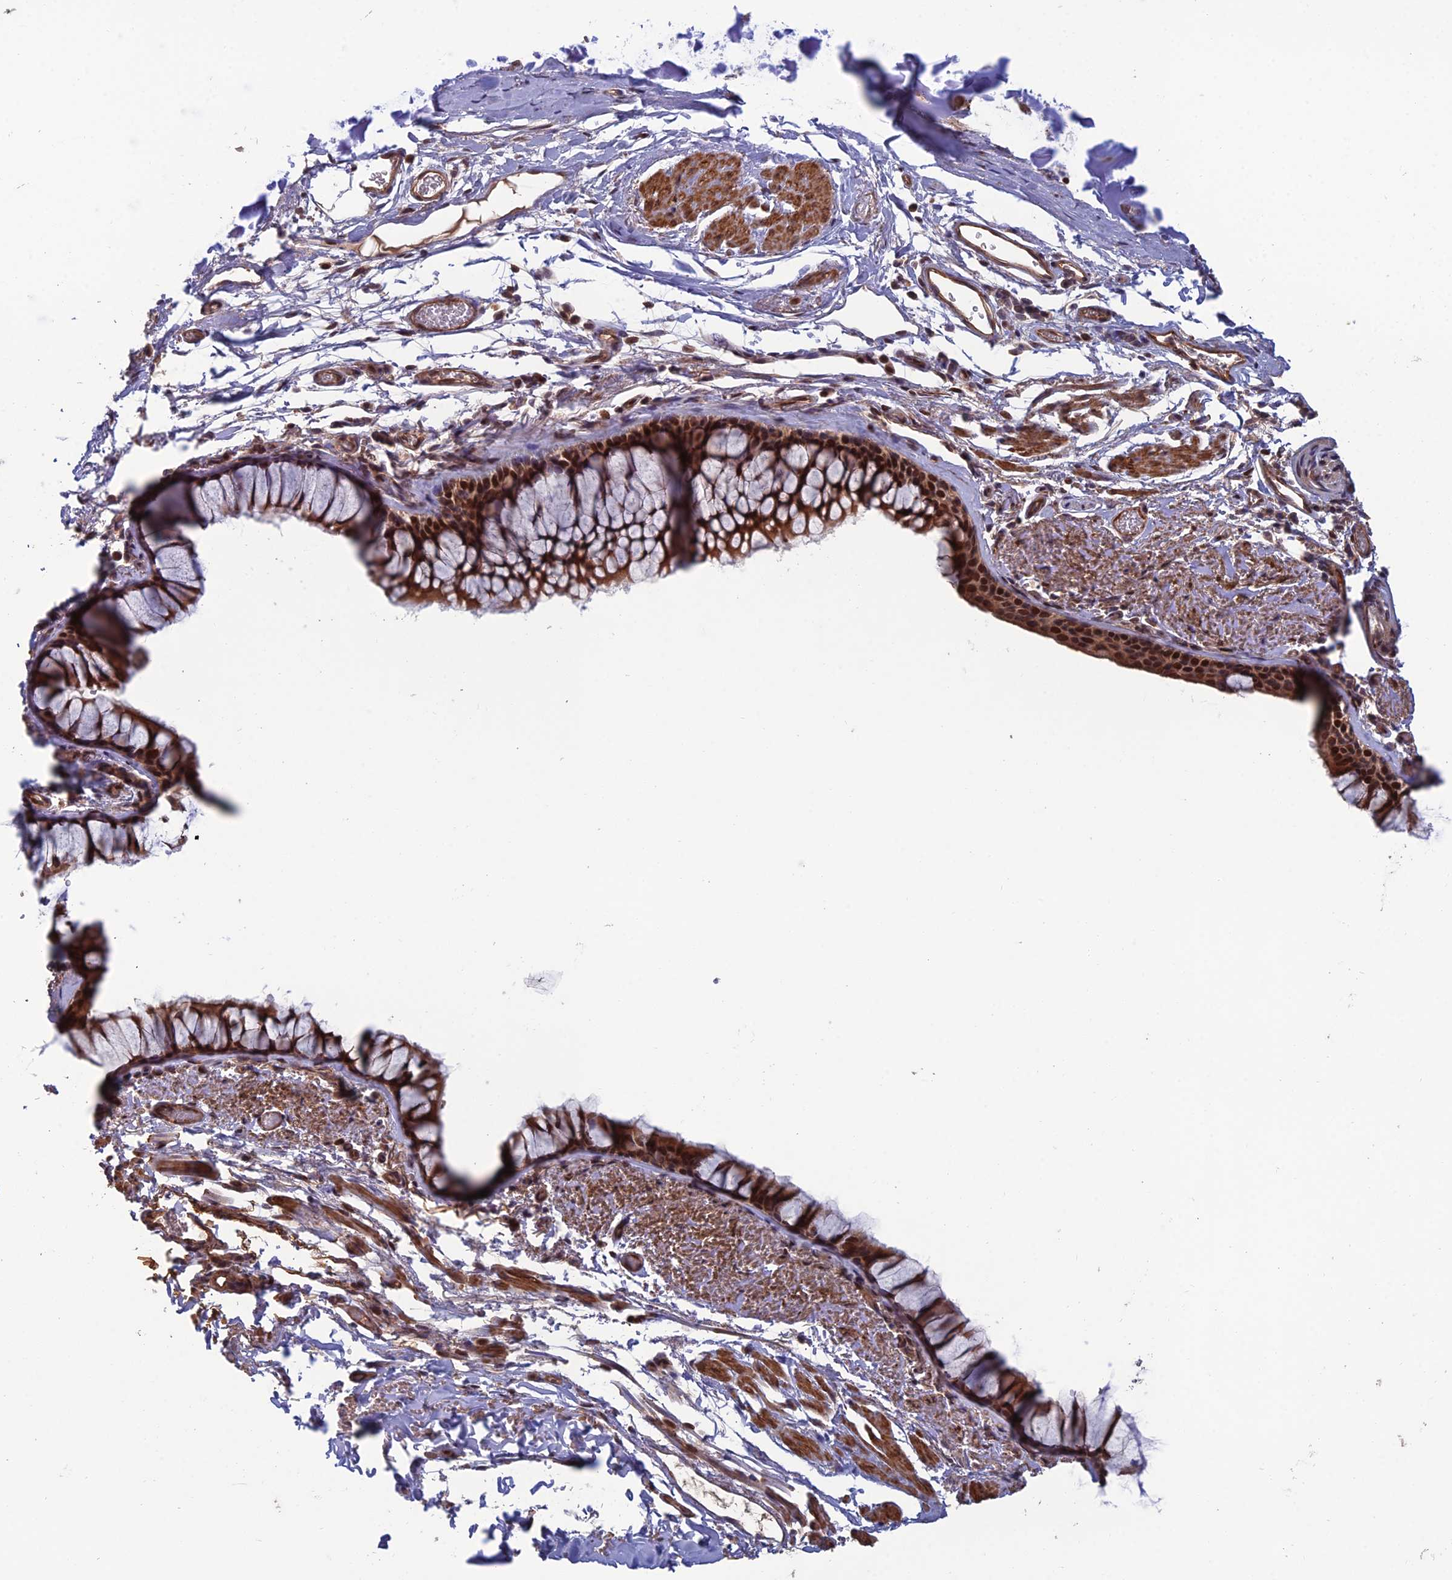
{"staining": {"intensity": "moderate", "quantity": ">75%", "location": "cytoplasmic/membranous,nuclear"}, "tissue": "bronchus", "cell_type": "Respiratory epithelial cells", "image_type": "normal", "snomed": [{"axis": "morphology", "description": "Normal tissue, NOS"}, {"axis": "topography", "description": "Bronchus"}], "caption": "Immunohistochemistry staining of unremarkable bronchus, which demonstrates medium levels of moderate cytoplasmic/membranous,nuclear expression in about >75% of respiratory epithelial cells indicating moderate cytoplasmic/membranous,nuclear protein positivity. The staining was performed using DAB (brown) for protein detection and nuclei were counterstained in hematoxylin (blue).", "gene": "CCDC183", "patient": {"sex": "male", "age": 65}}